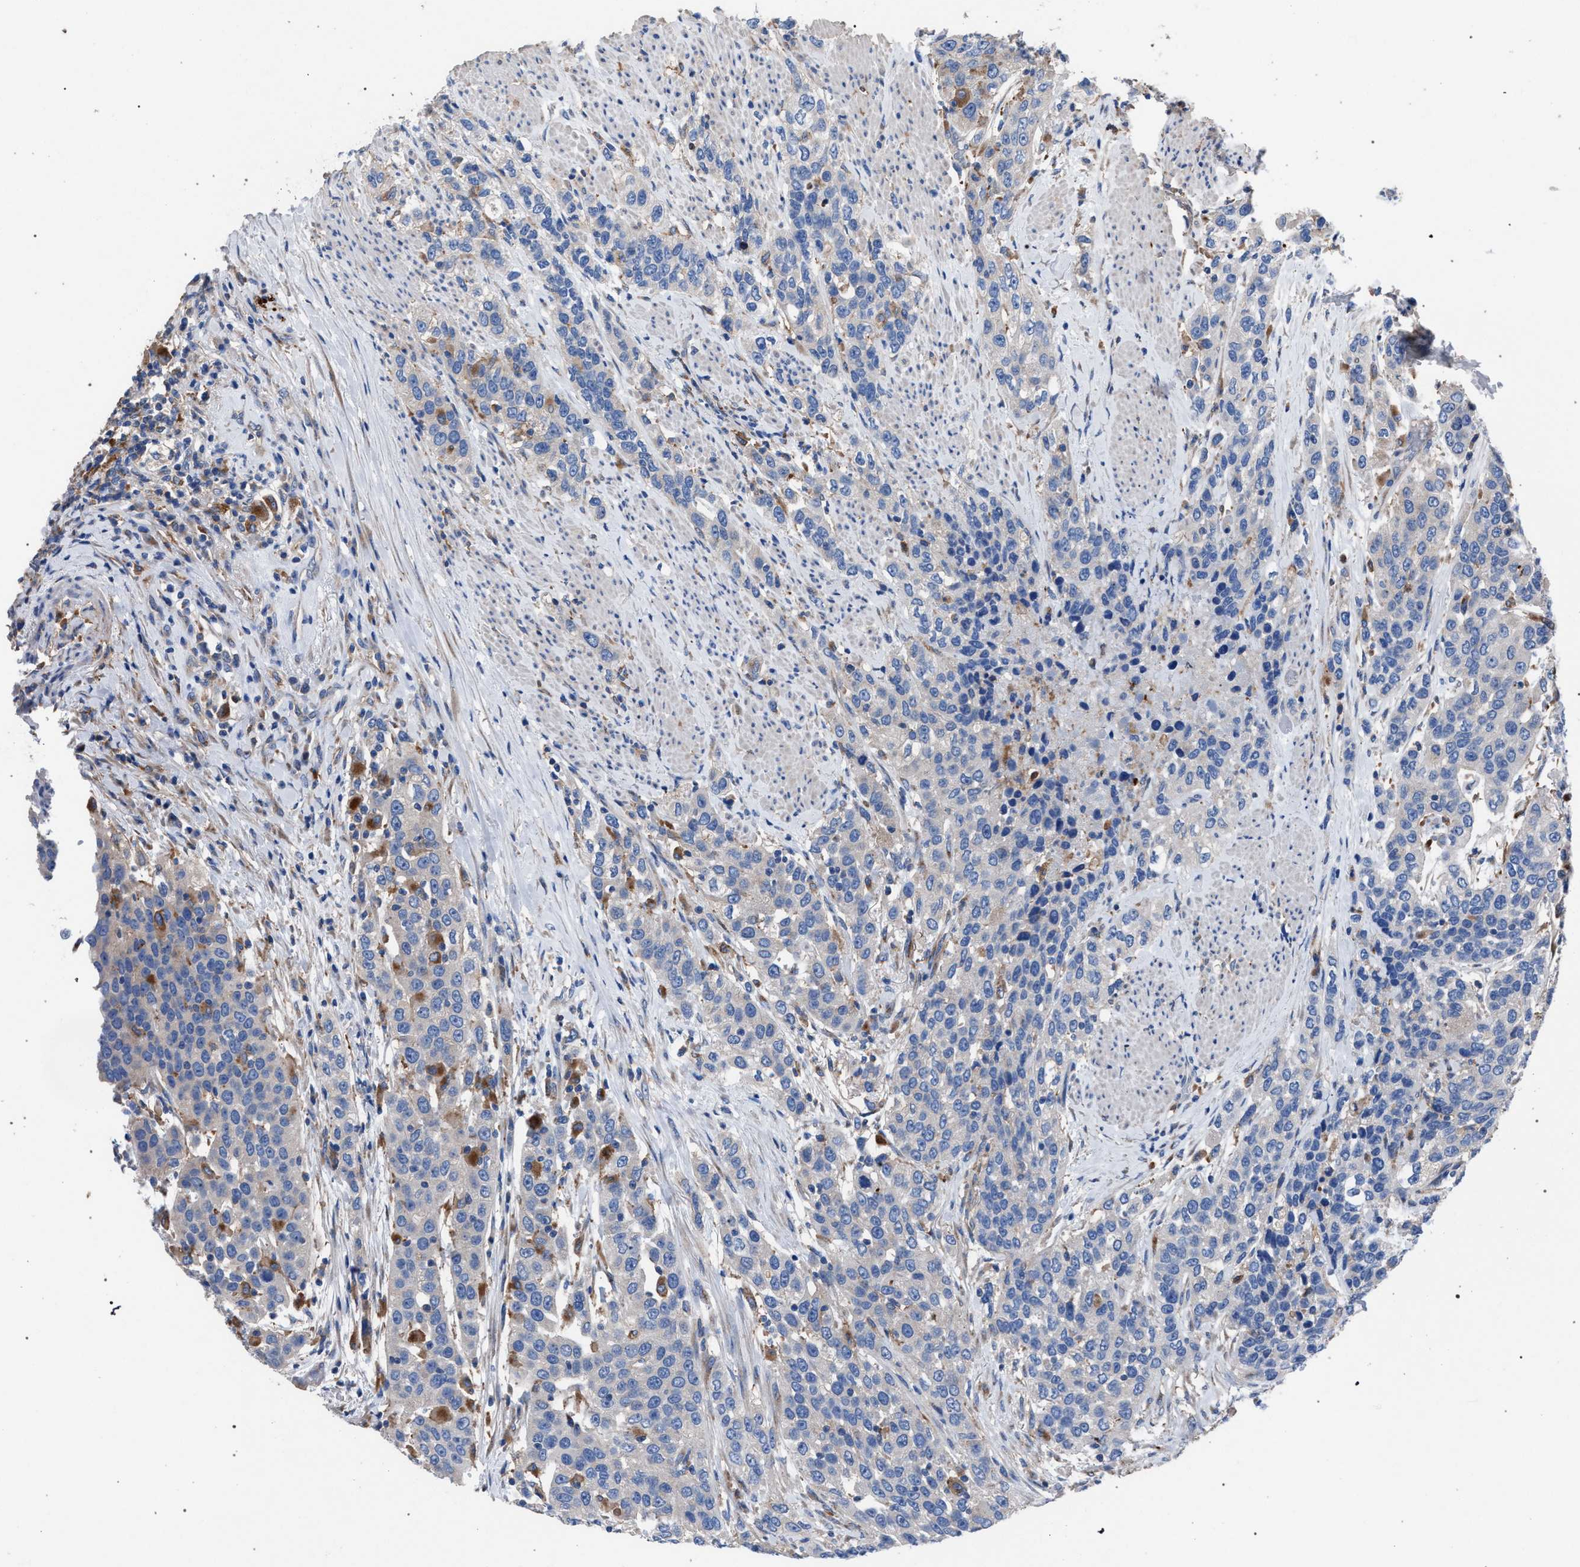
{"staining": {"intensity": "negative", "quantity": "none", "location": "none"}, "tissue": "urothelial cancer", "cell_type": "Tumor cells", "image_type": "cancer", "snomed": [{"axis": "morphology", "description": "Urothelial carcinoma, High grade"}, {"axis": "topography", "description": "Urinary bladder"}], "caption": "High power microscopy histopathology image of an immunohistochemistry (IHC) image of urothelial cancer, revealing no significant positivity in tumor cells.", "gene": "ATP6V0A1", "patient": {"sex": "female", "age": 80}}